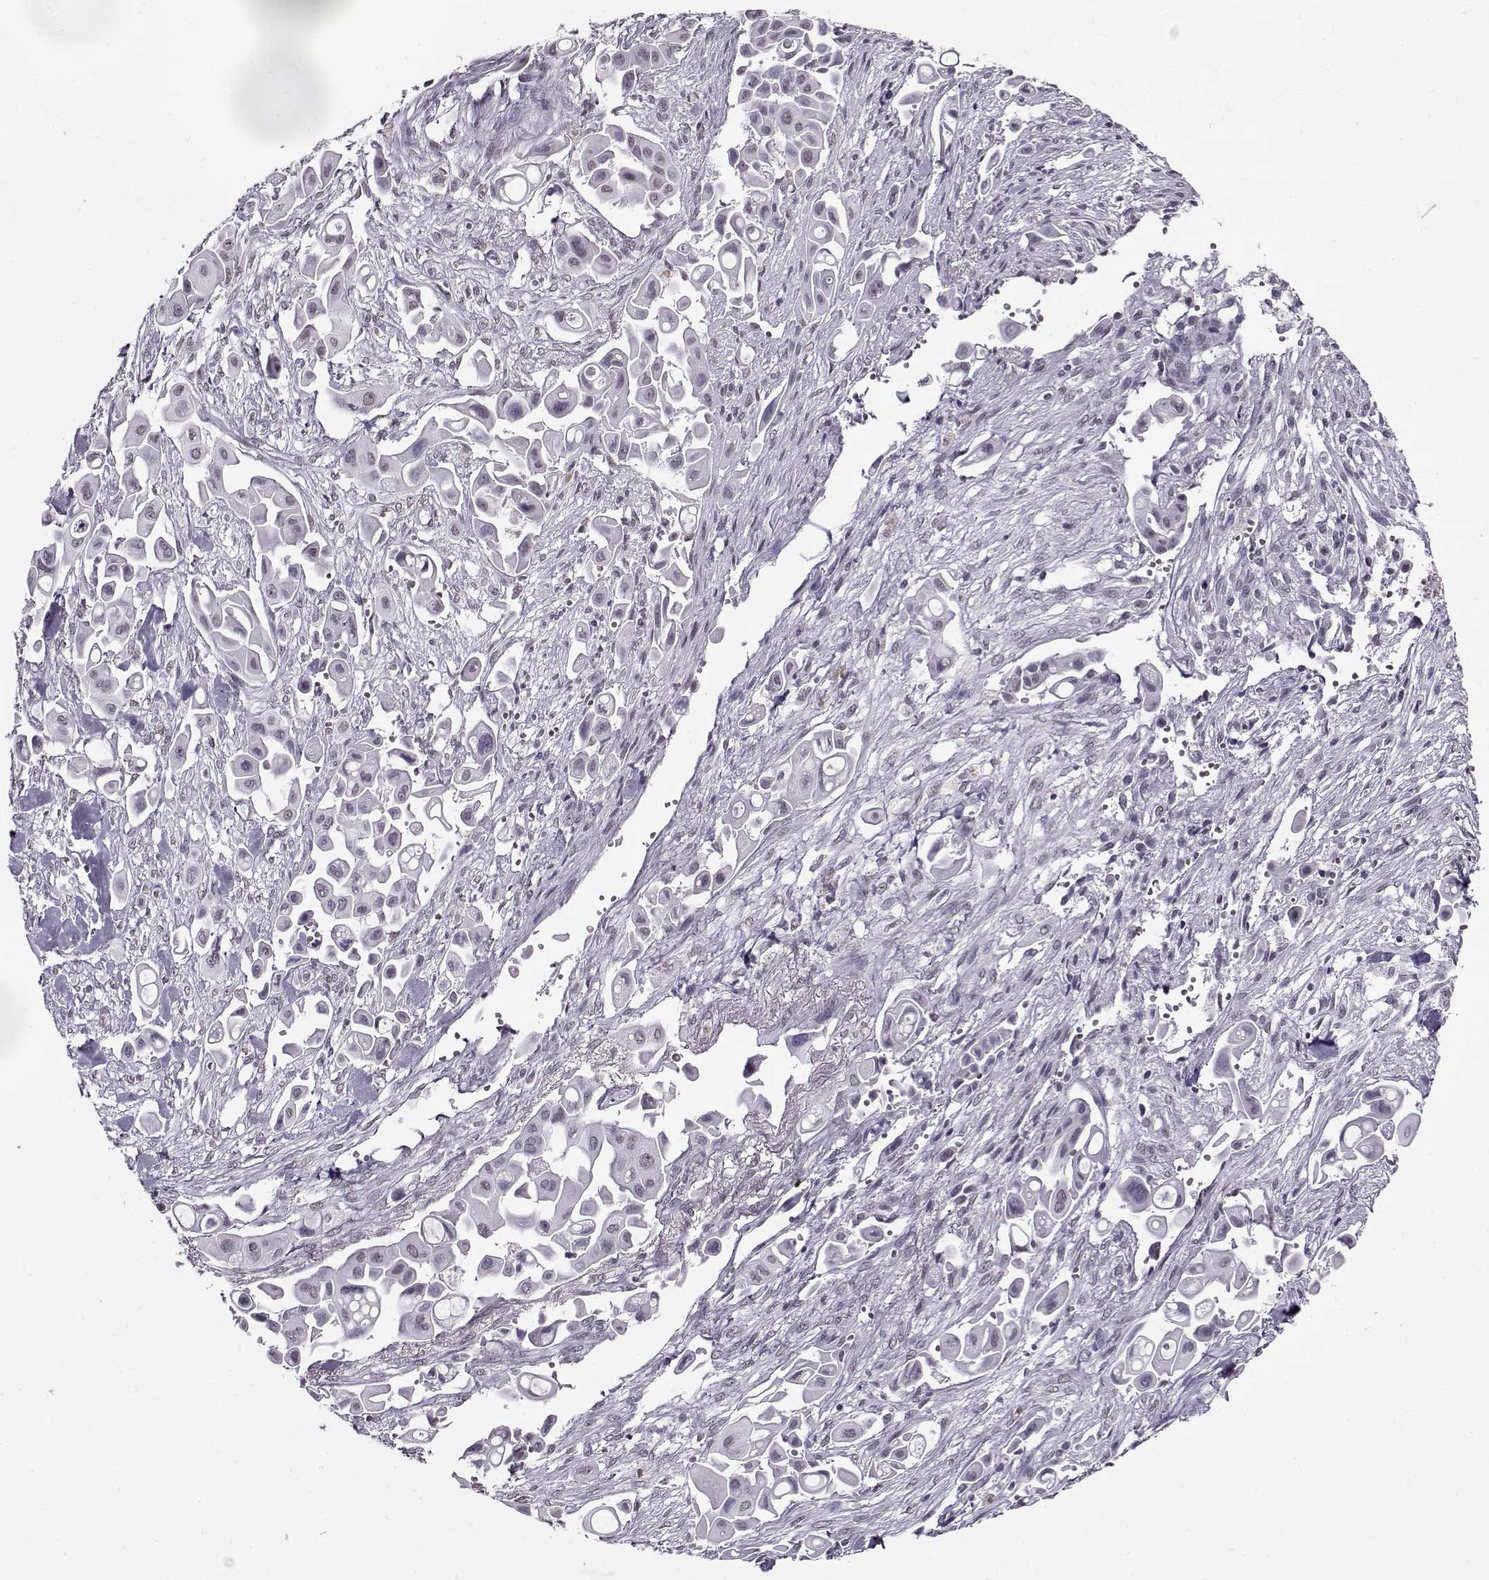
{"staining": {"intensity": "negative", "quantity": "none", "location": "none"}, "tissue": "pancreatic cancer", "cell_type": "Tumor cells", "image_type": "cancer", "snomed": [{"axis": "morphology", "description": "Adenocarcinoma, NOS"}, {"axis": "topography", "description": "Pancreas"}], "caption": "Immunohistochemistry (IHC) photomicrograph of neoplastic tissue: pancreatic cancer stained with DAB demonstrates no significant protein positivity in tumor cells.", "gene": "PRMT8", "patient": {"sex": "male", "age": 50}}